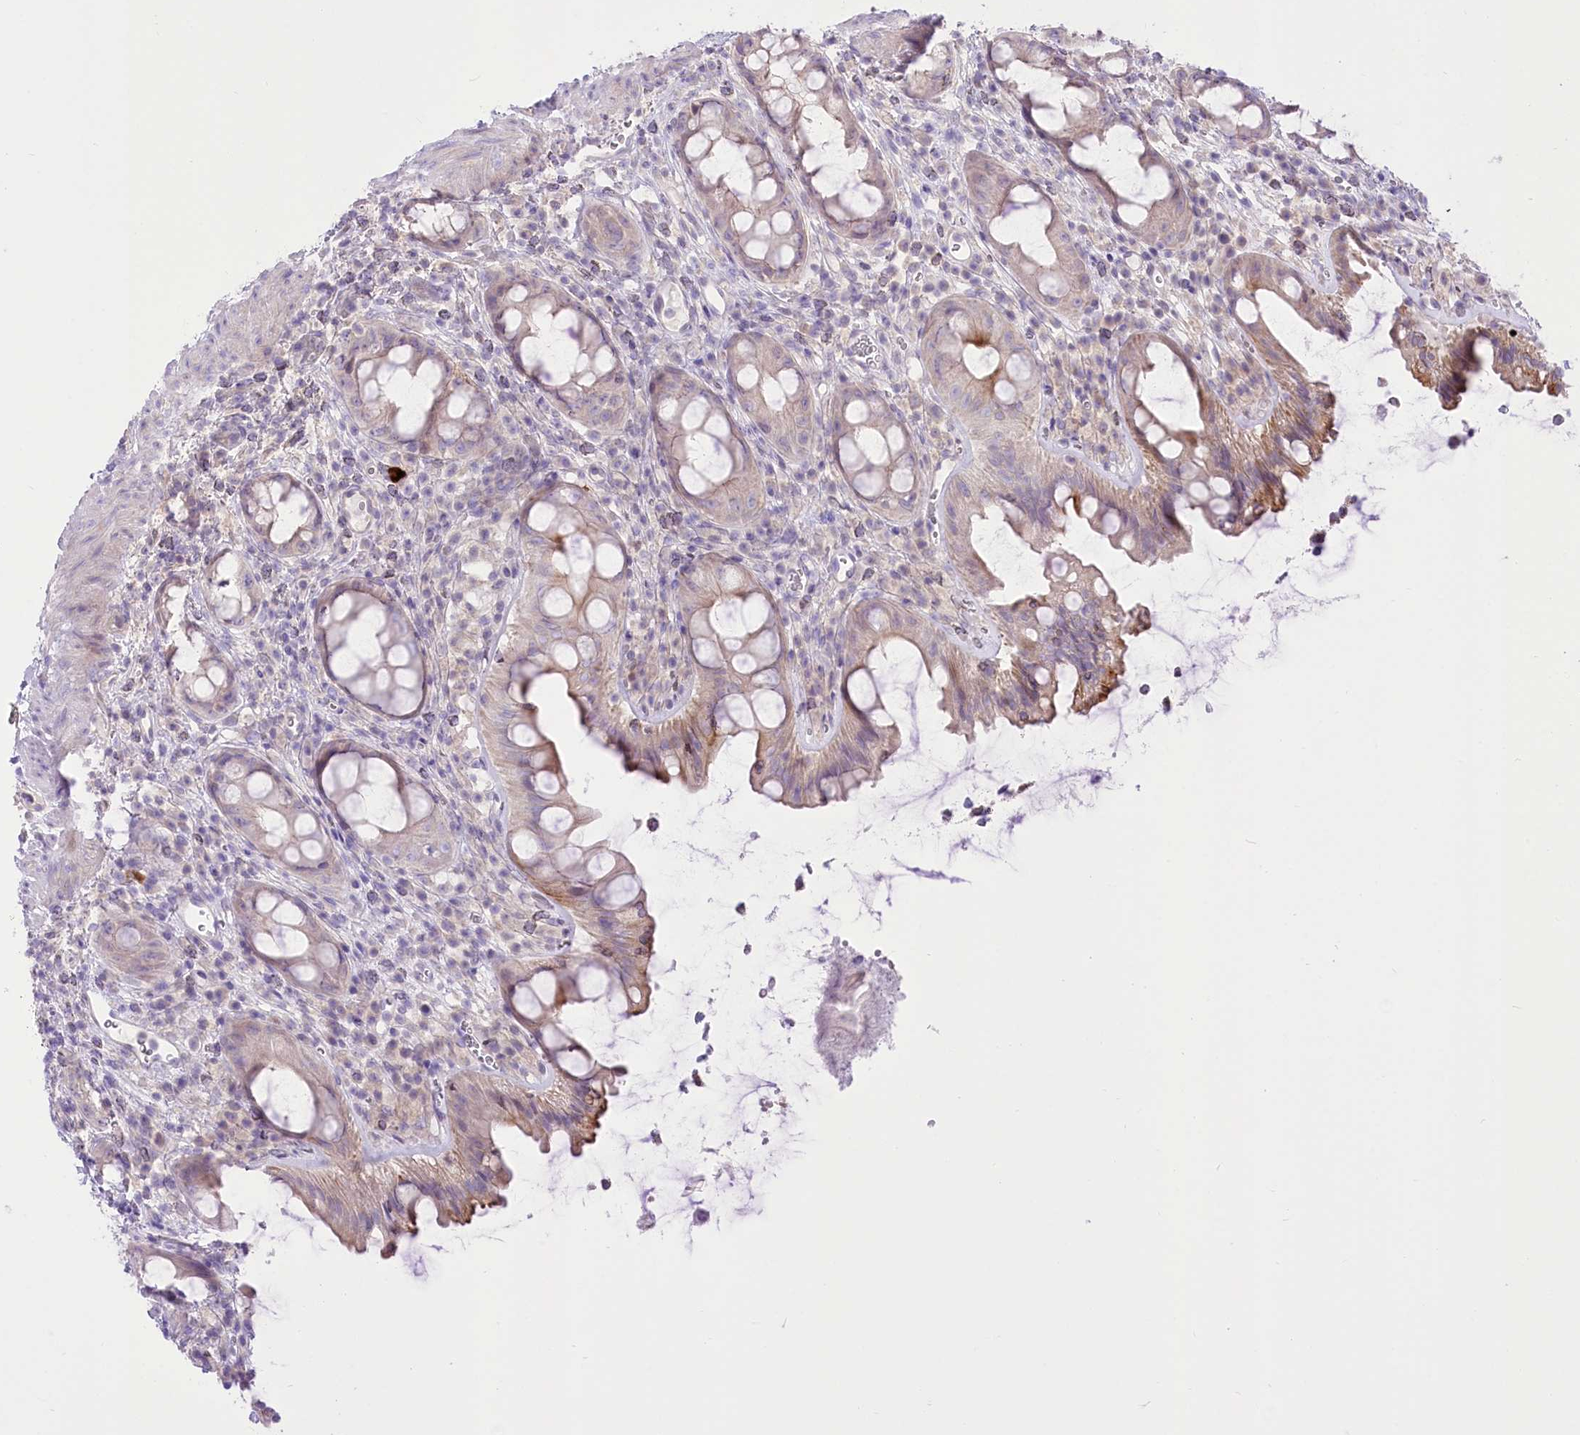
{"staining": {"intensity": "moderate", "quantity": "<25%", "location": "cytoplasmic/membranous"}, "tissue": "rectum", "cell_type": "Glandular cells", "image_type": "normal", "snomed": [{"axis": "morphology", "description": "Normal tissue, NOS"}, {"axis": "topography", "description": "Rectum"}], "caption": "Immunohistochemical staining of normal human rectum exhibits low levels of moderate cytoplasmic/membranous positivity in about <25% of glandular cells. Ihc stains the protein in brown and the nuclei are stained blue.", "gene": "HELT", "patient": {"sex": "female", "age": 57}}